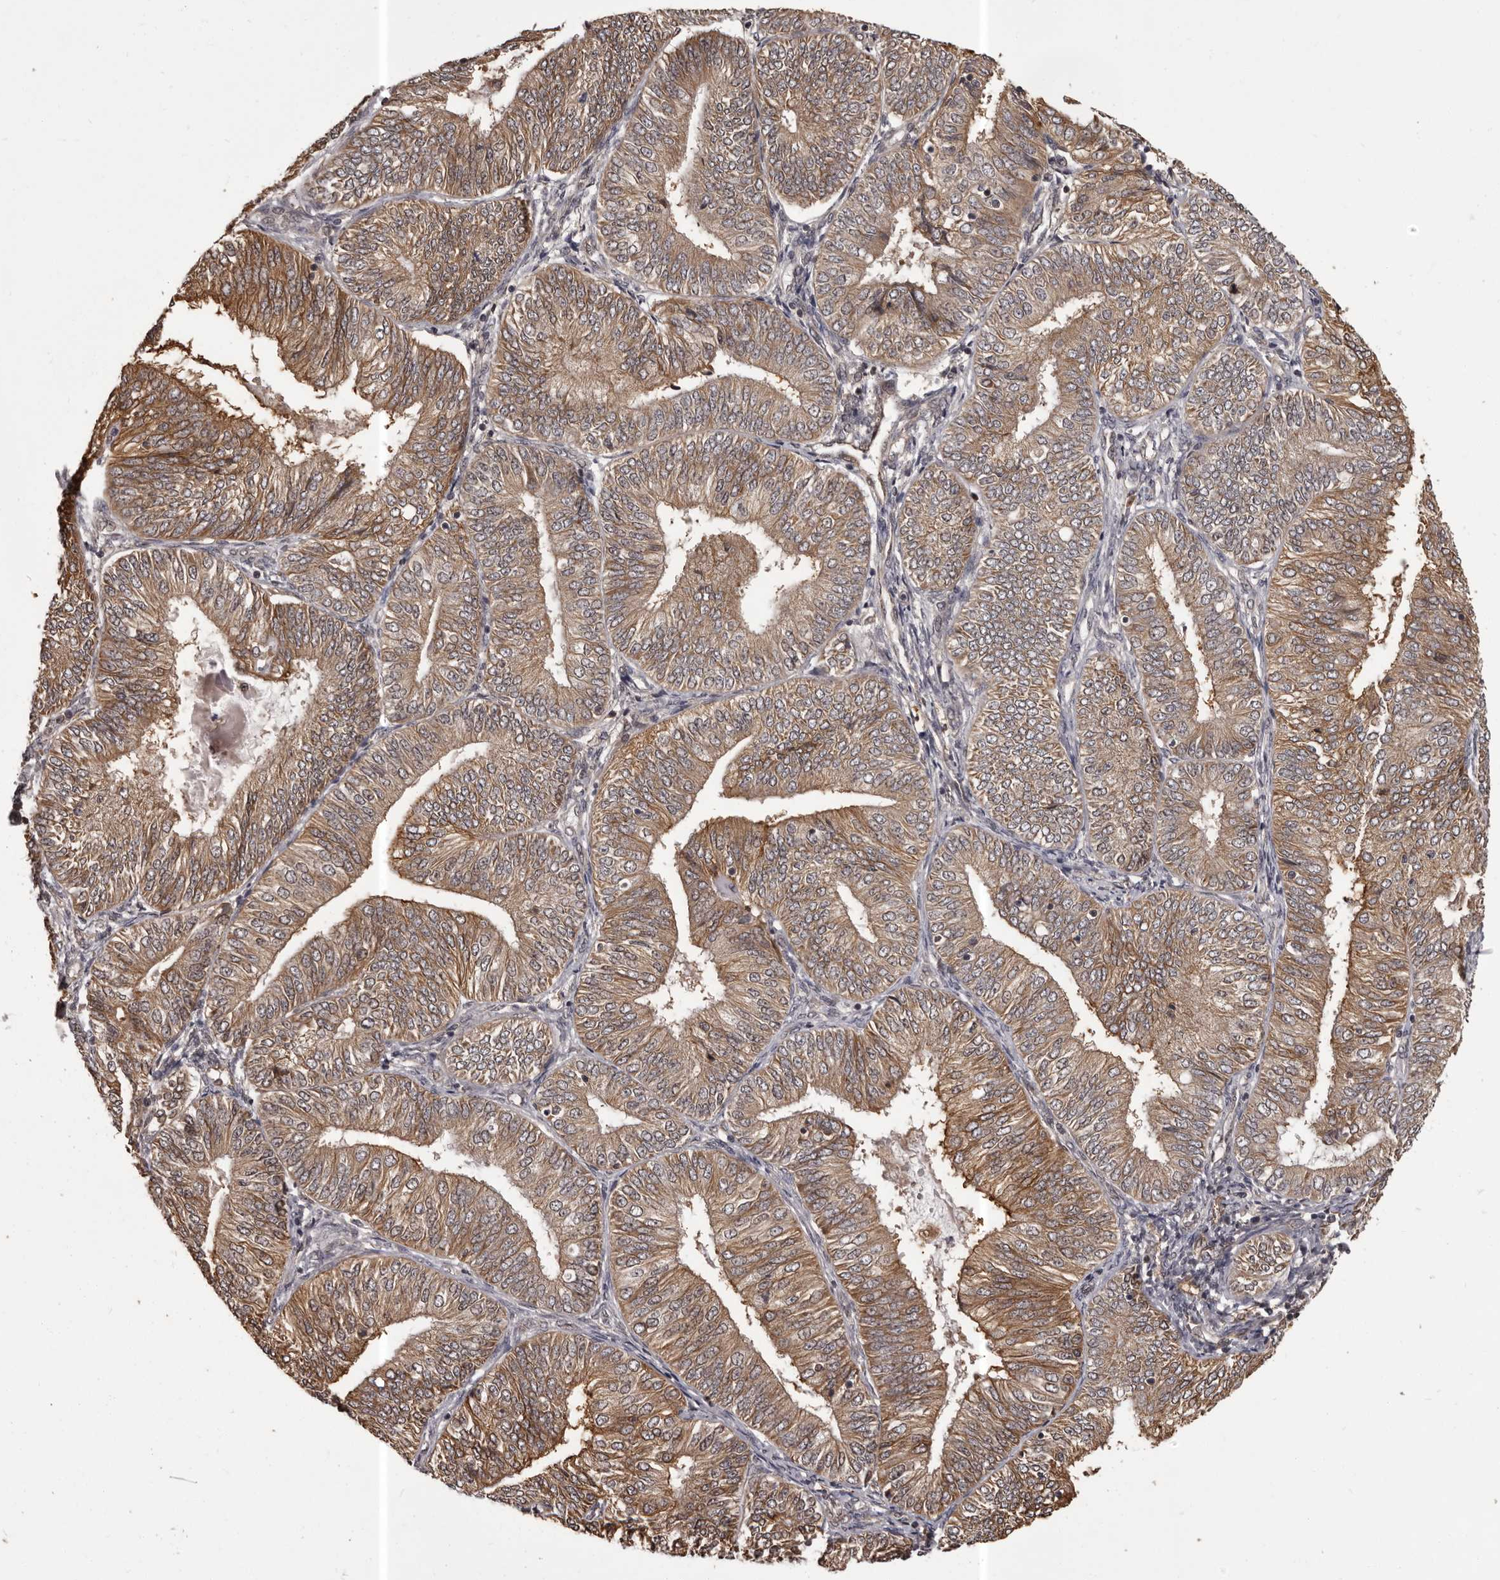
{"staining": {"intensity": "moderate", "quantity": ">75%", "location": "cytoplasmic/membranous"}, "tissue": "endometrial cancer", "cell_type": "Tumor cells", "image_type": "cancer", "snomed": [{"axis": "morphology", "description": "Adenocarcinoma, NOS"}, {"axis": "topography", "description": "Endometrium"}], "caption": "Endometrial cancer (adenocarcinoma) was stained to show a protein in brown. There is medium levels of moderate cytoplasmic/membranous positivity in about >75% of tumor cells. Nuclei are stained in blue.", "gene": "SLITRK6", "patient": {"sex": "female", "age": 58}}